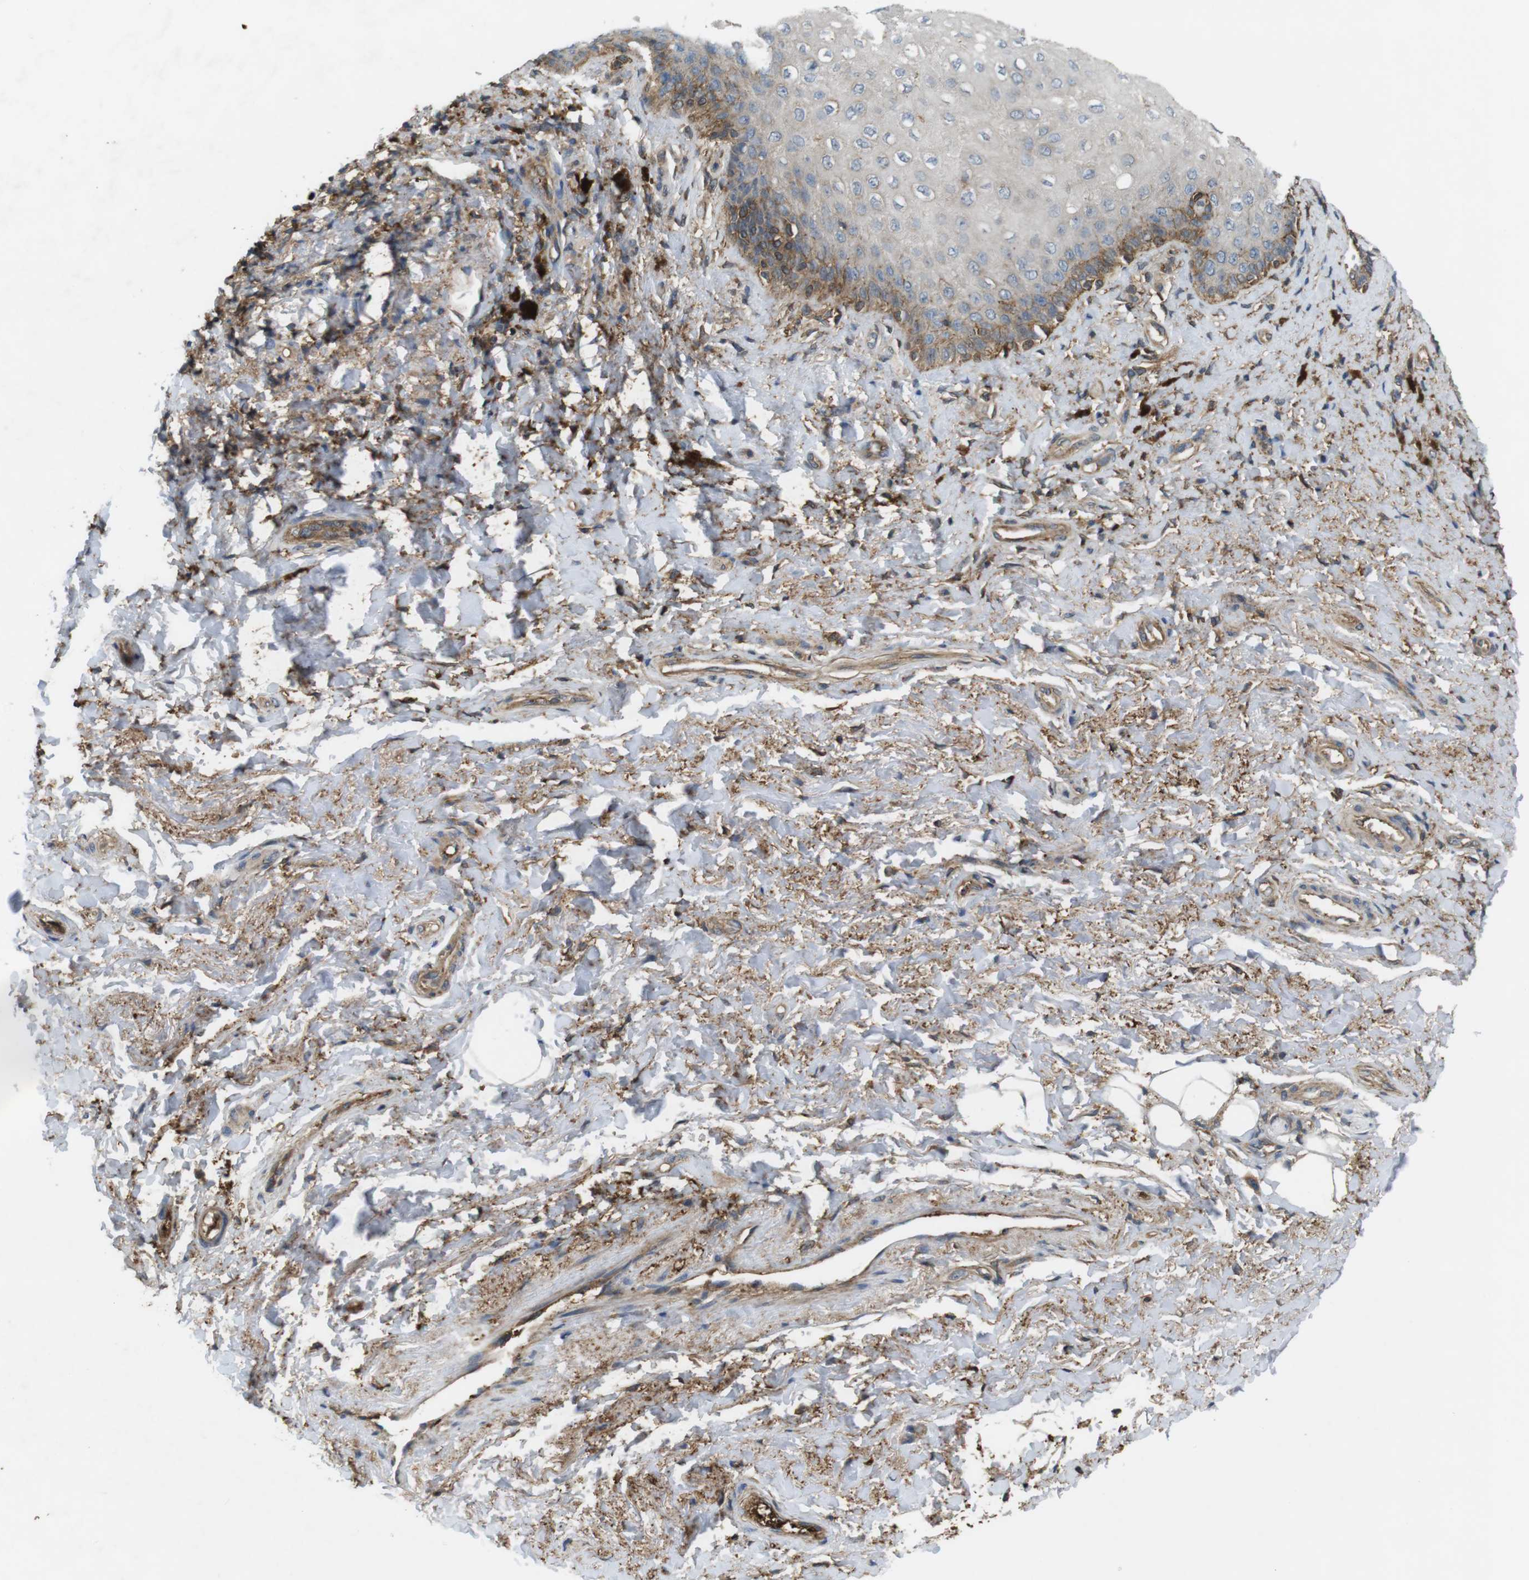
{"staining": {"intensity": "moderate", "quantity": "<25%", "location": "cytoplasmic/membranous"}, "tissue": "skin", "cell_type": "Epidermal cells", "image_type": "normal", "snomed": [{"axis": "morphology", "description": "Normal tissue, NOS"}, {"axis": "topography", "description": "Anal"}], "caption": "A high-resolution micrograph shows immunohistochemistry (IHC) staining of benign skin, which reveals moderate cytoplasmic/membranous staining in approximately <25% of epidermal cells. (Stains: DAB (3,3'-diaminobenzidine) in brown, nuclei in blue, Microscopy: brightfield microscopy at high magnification).", "gene": "DDAH2", "patient": {"sex": "female", "age": 46}}